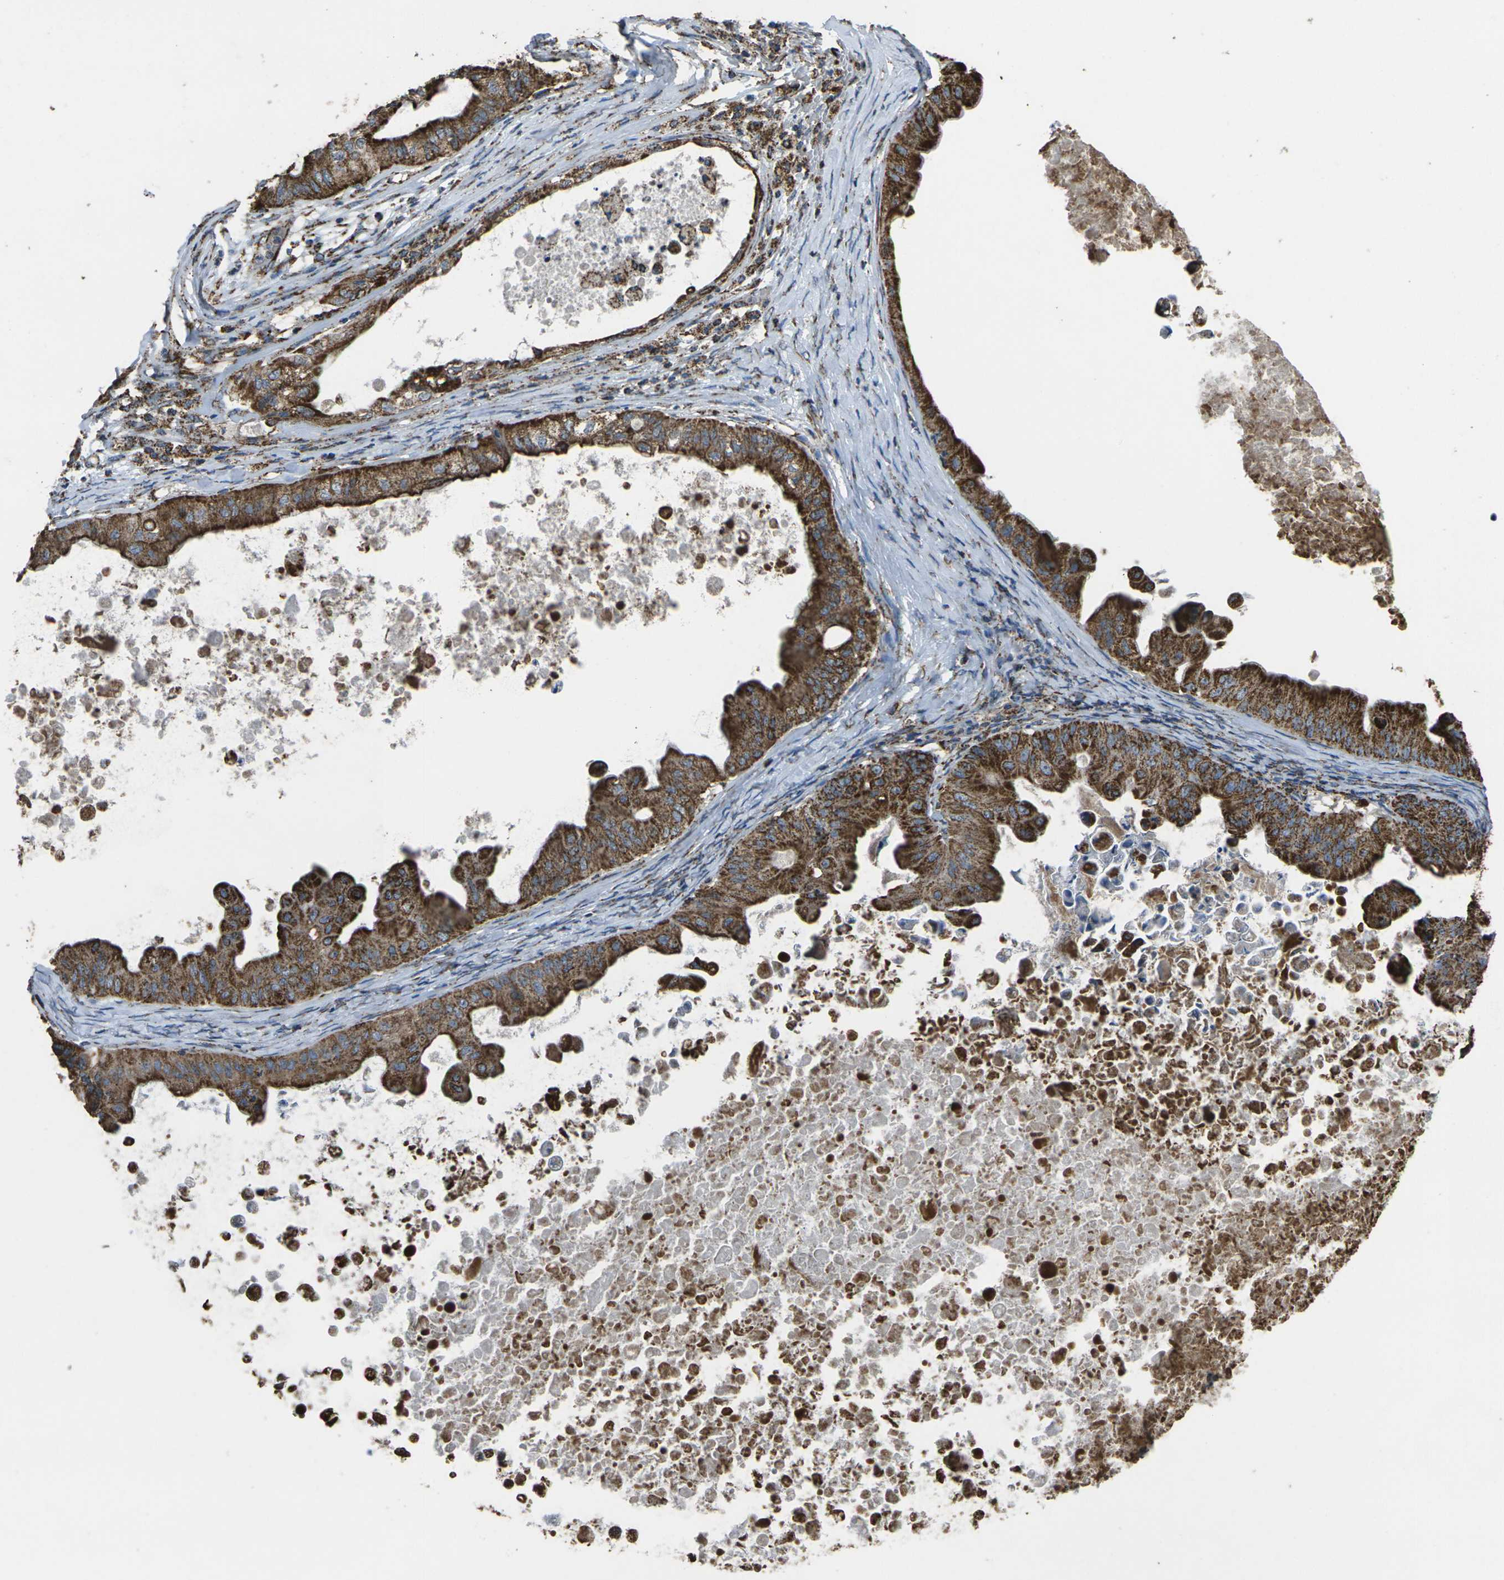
{"staining": {"intensity": "strong", "quantity": ">75%", "location": "cytoplasmic/membranous"}, "tissue": "ovarian cancer", "cell_type": "Tumor cells", "image_type": "cancer", "snomed": [{"axis": "morphology", "description": "Cystadenocarcinoma, mucinous, NOS"}, {"axis": "topography", "description": "Ovary"}], "caption": "Protein expression analysis of human ovarian cancer (mucinous cystadenocarcinoma) reveals strong cytoplasmic/membranous expression in approximately >75% of tumor cells.", "gene": "KLHL5", "patient": {"sex": "female", "age": 37}}